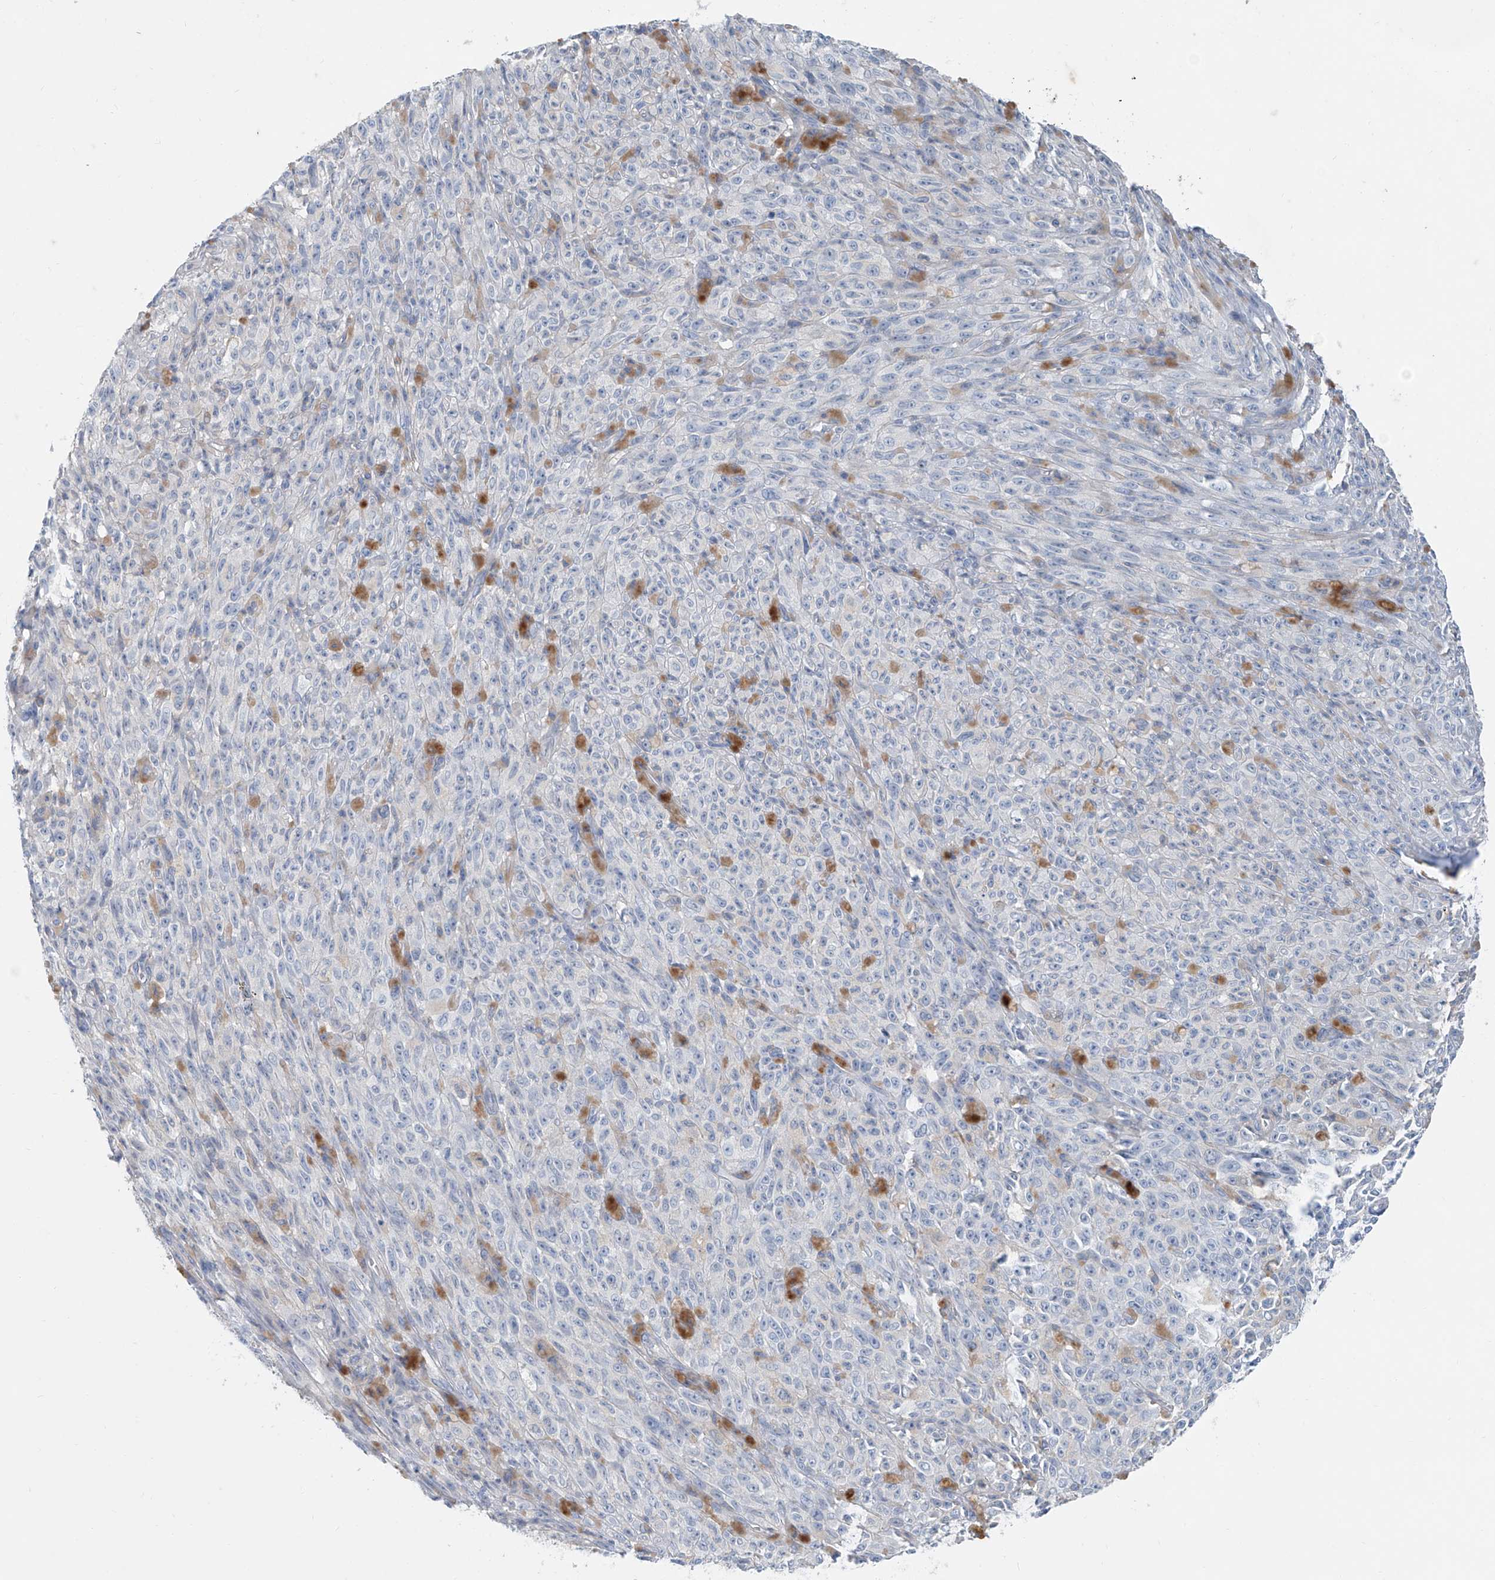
{"staining": {"intensity": "negative", "quantity": "none", "location": "none"}, "tissue": "melanoma", "cell_type": "Tumor cells", "image_type": "cancer", "snomed": [{"axis": "morphology", "description": "Malignant melanoma, NOS"}, {"axis": "topography", "description": "Skin"}], "caption": "The immunohistochemistry image has no significant expression in tumor cells of malignant melanoma tissue.", "gene": "ANKRD34A", "patient": {"sex": "female", "age": 82}}